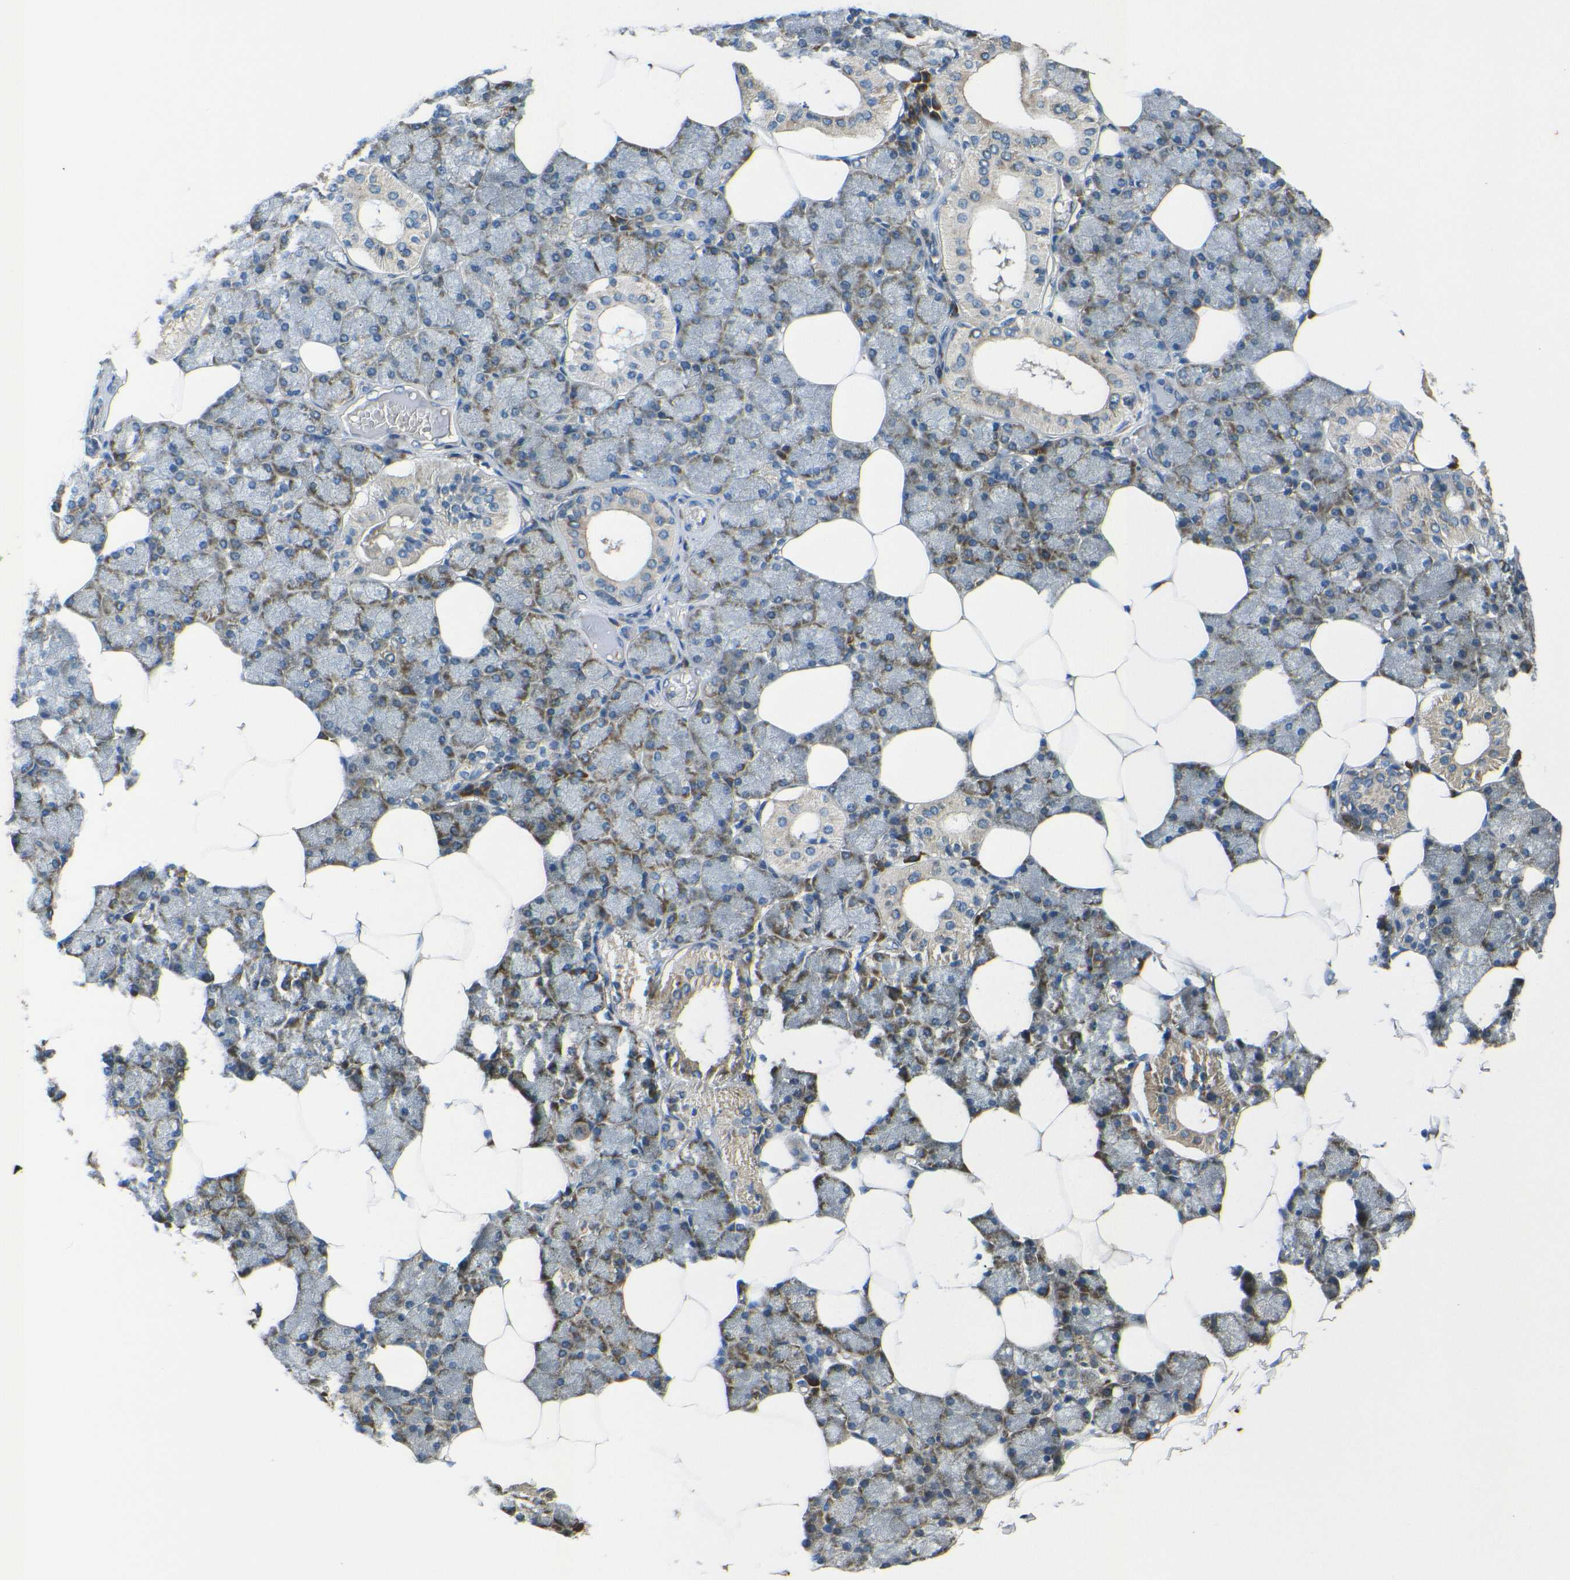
{"staining": {"intensity": "strong", "quantity": ">75%", "location": "cytoplasmic/membranous"}, "tissue": "salivary gland", "cell_type": "Glandular cells", "image_type": "normal", "snomed": [{"axis": "morphology", "description": "Normal tissue, NOS"}, {"axis": "topography", "description": "Salivary gland"}], "caption": "High-power microscopy captured an immunohistochemistry (IHC) photomicrograph of normal salivary gland, revealing strong cytoplasmic/membranous positivity in about >75% of glandular cells. The staining is performed using DAB (3,3'-diaminobenzidine) brown chromogen to label protein expression. The nuclei are counter-stained blue using hematoxylin.", "gene": "RPSA", "patient": {"sex": "male", "age": 62}}